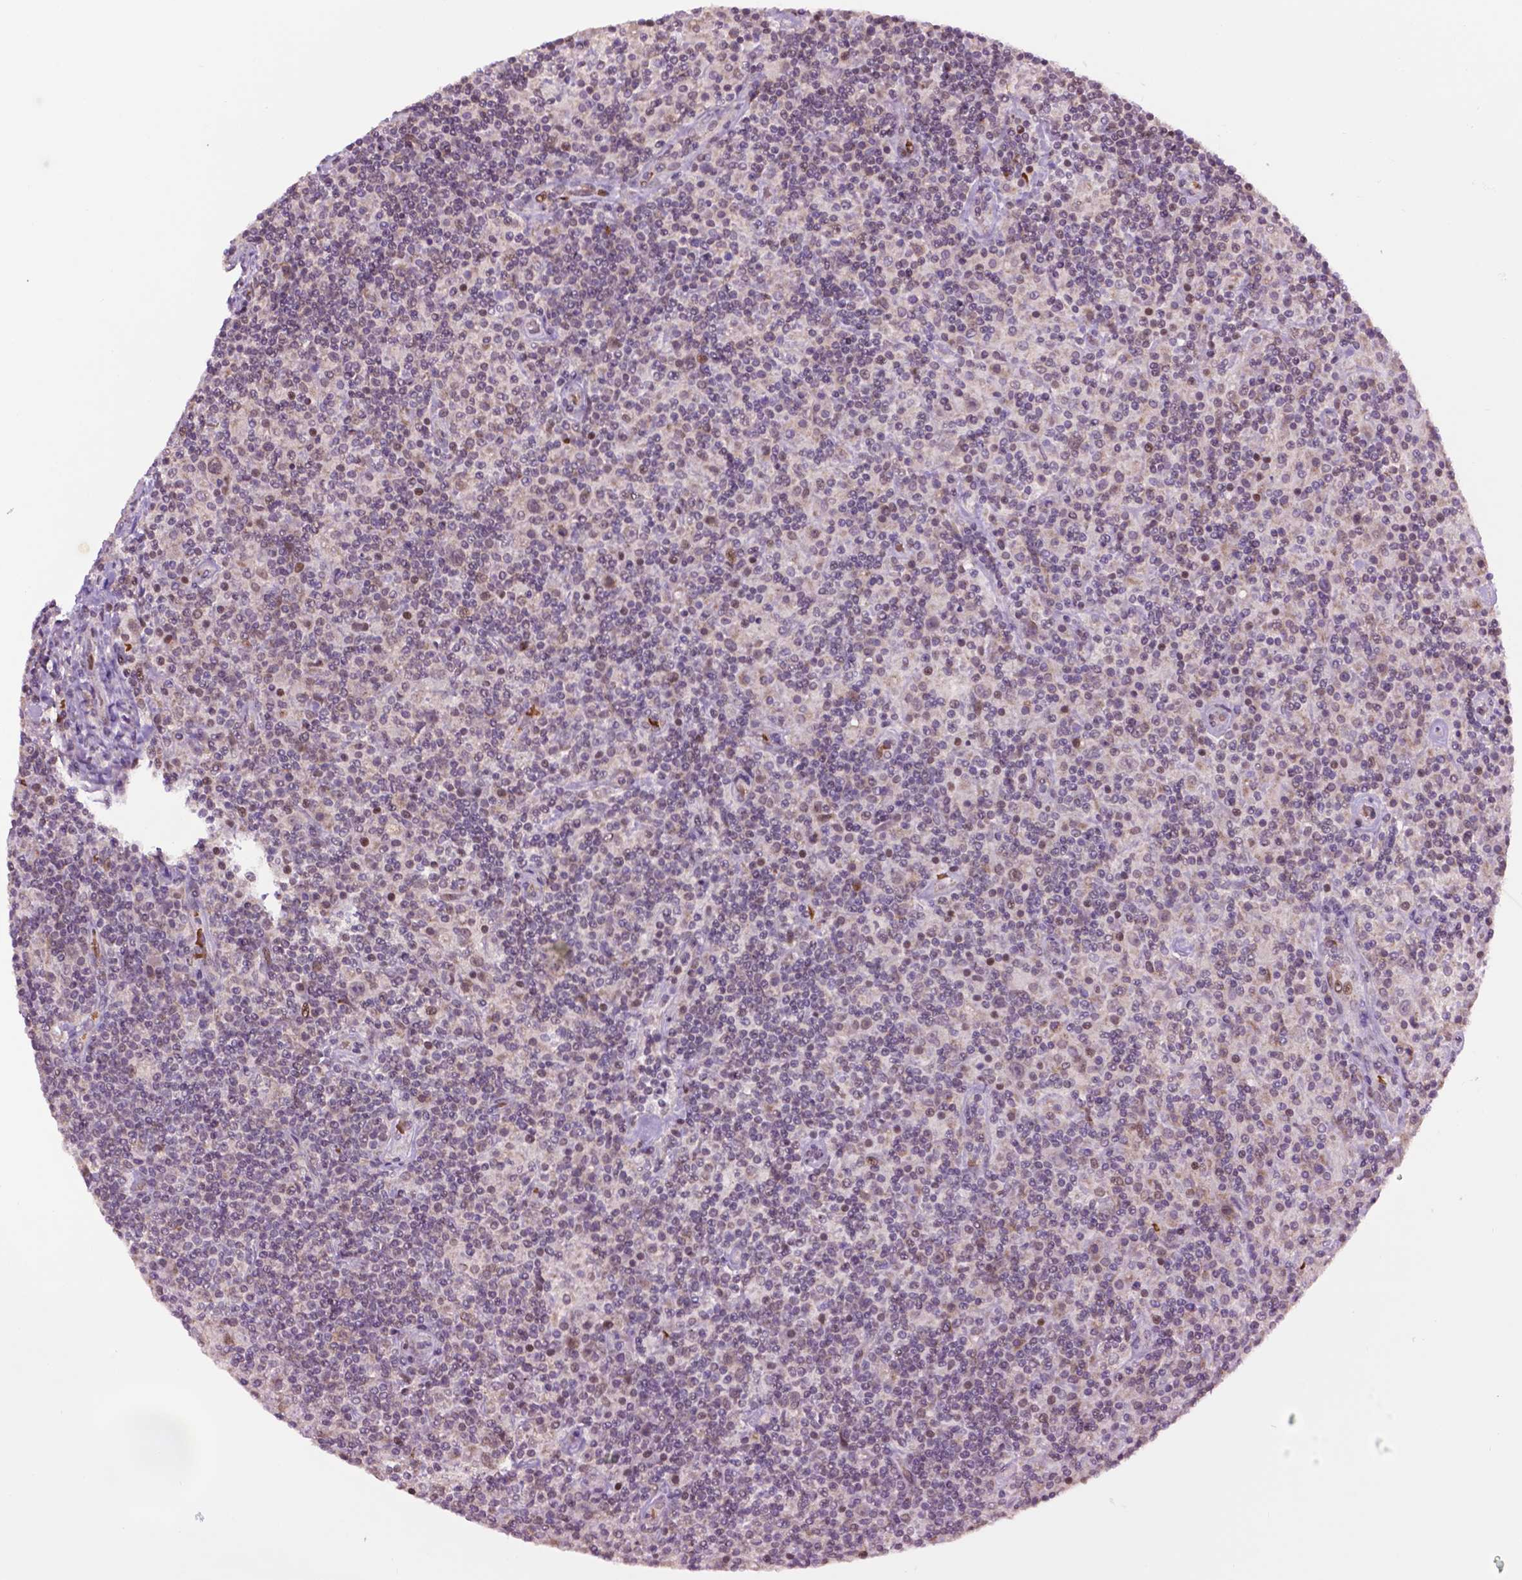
{"staining": {"intensity": "weak", "quantity": "25%-75%", "location": "nuclear"}, "tissue": "lymphoma", "cell_type": "Tumor cells", "image_type": "cancer", "snomed": [{"axis": "morphology", "description": "Hodgkin's disease, NOS"}, {"axis": "topography", "description": "Lymph node"}], "caption": "The immunohistochemical stain labels weak nuclear expression in tumor cells of lymphoma tissue.", "gene": "ZNF41", "patient": {"sex": "male", "age": 70}}